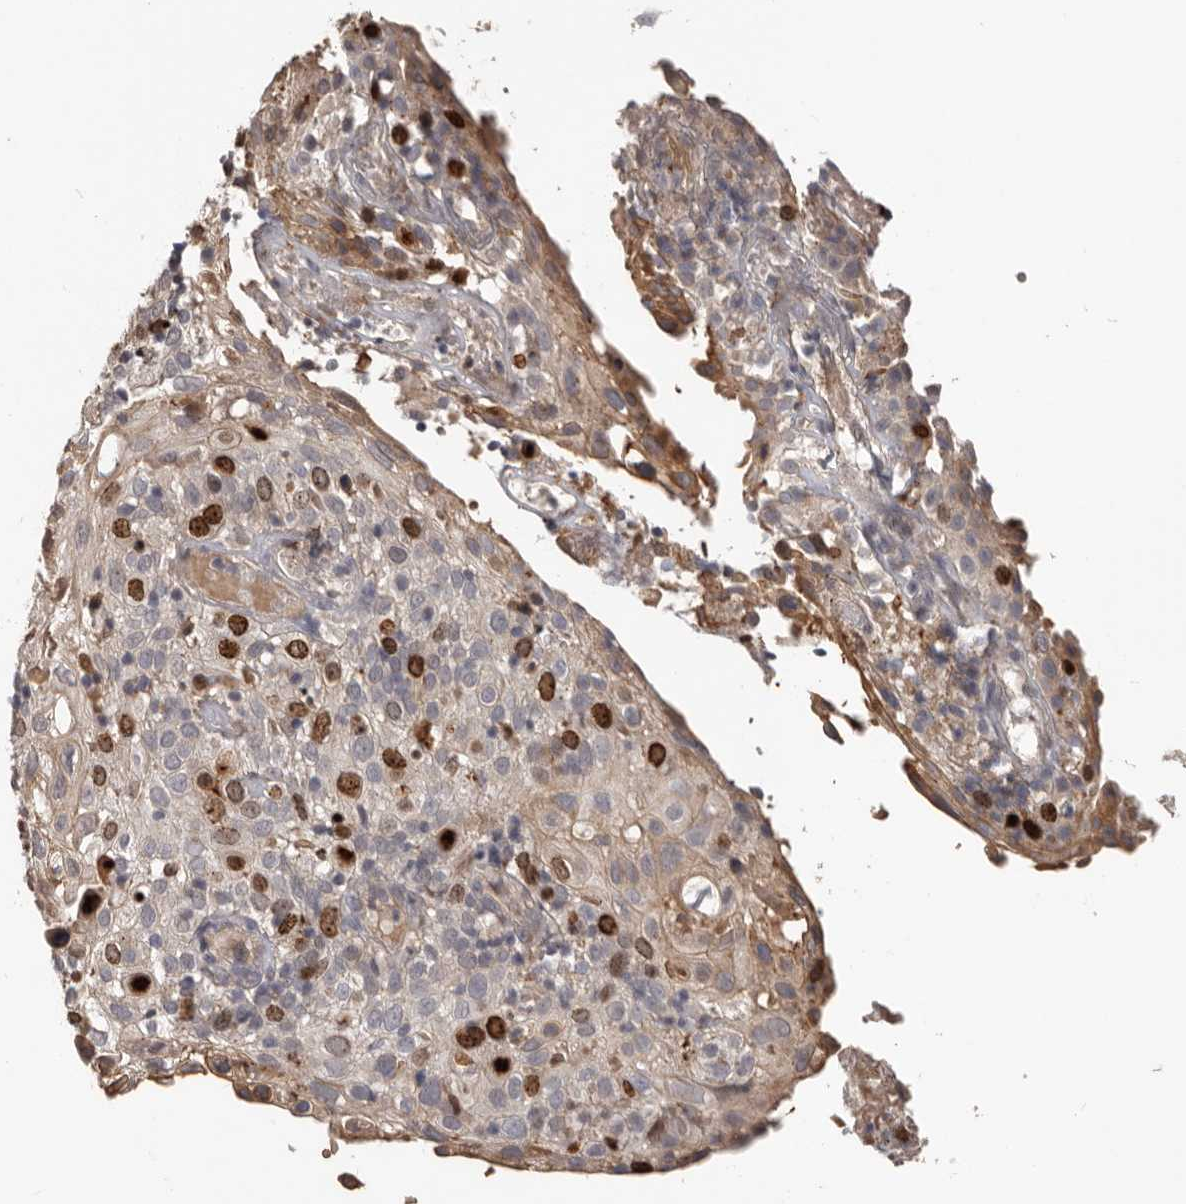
{"staining": {"intensity": "strong", "quantity": "<25%", "location": "nuclear"}, "tissue": "cervical cancer", "cell_type": "Tumor cells", "image_type": "cancer", "snomed": [{"axis": "morphology", "description": "Squamous cell carcinoma, NOS"}, {"axis": "topography", "description": "Cervix"}], "caption": "Cervical squamous cell carcinoma was stained to show a protein in brown. There is medium levels of strong nuclear expression in about <25% of tumor cells.", "gene": "CDCA8", "patient": {"sex": "female", "age": 74}}